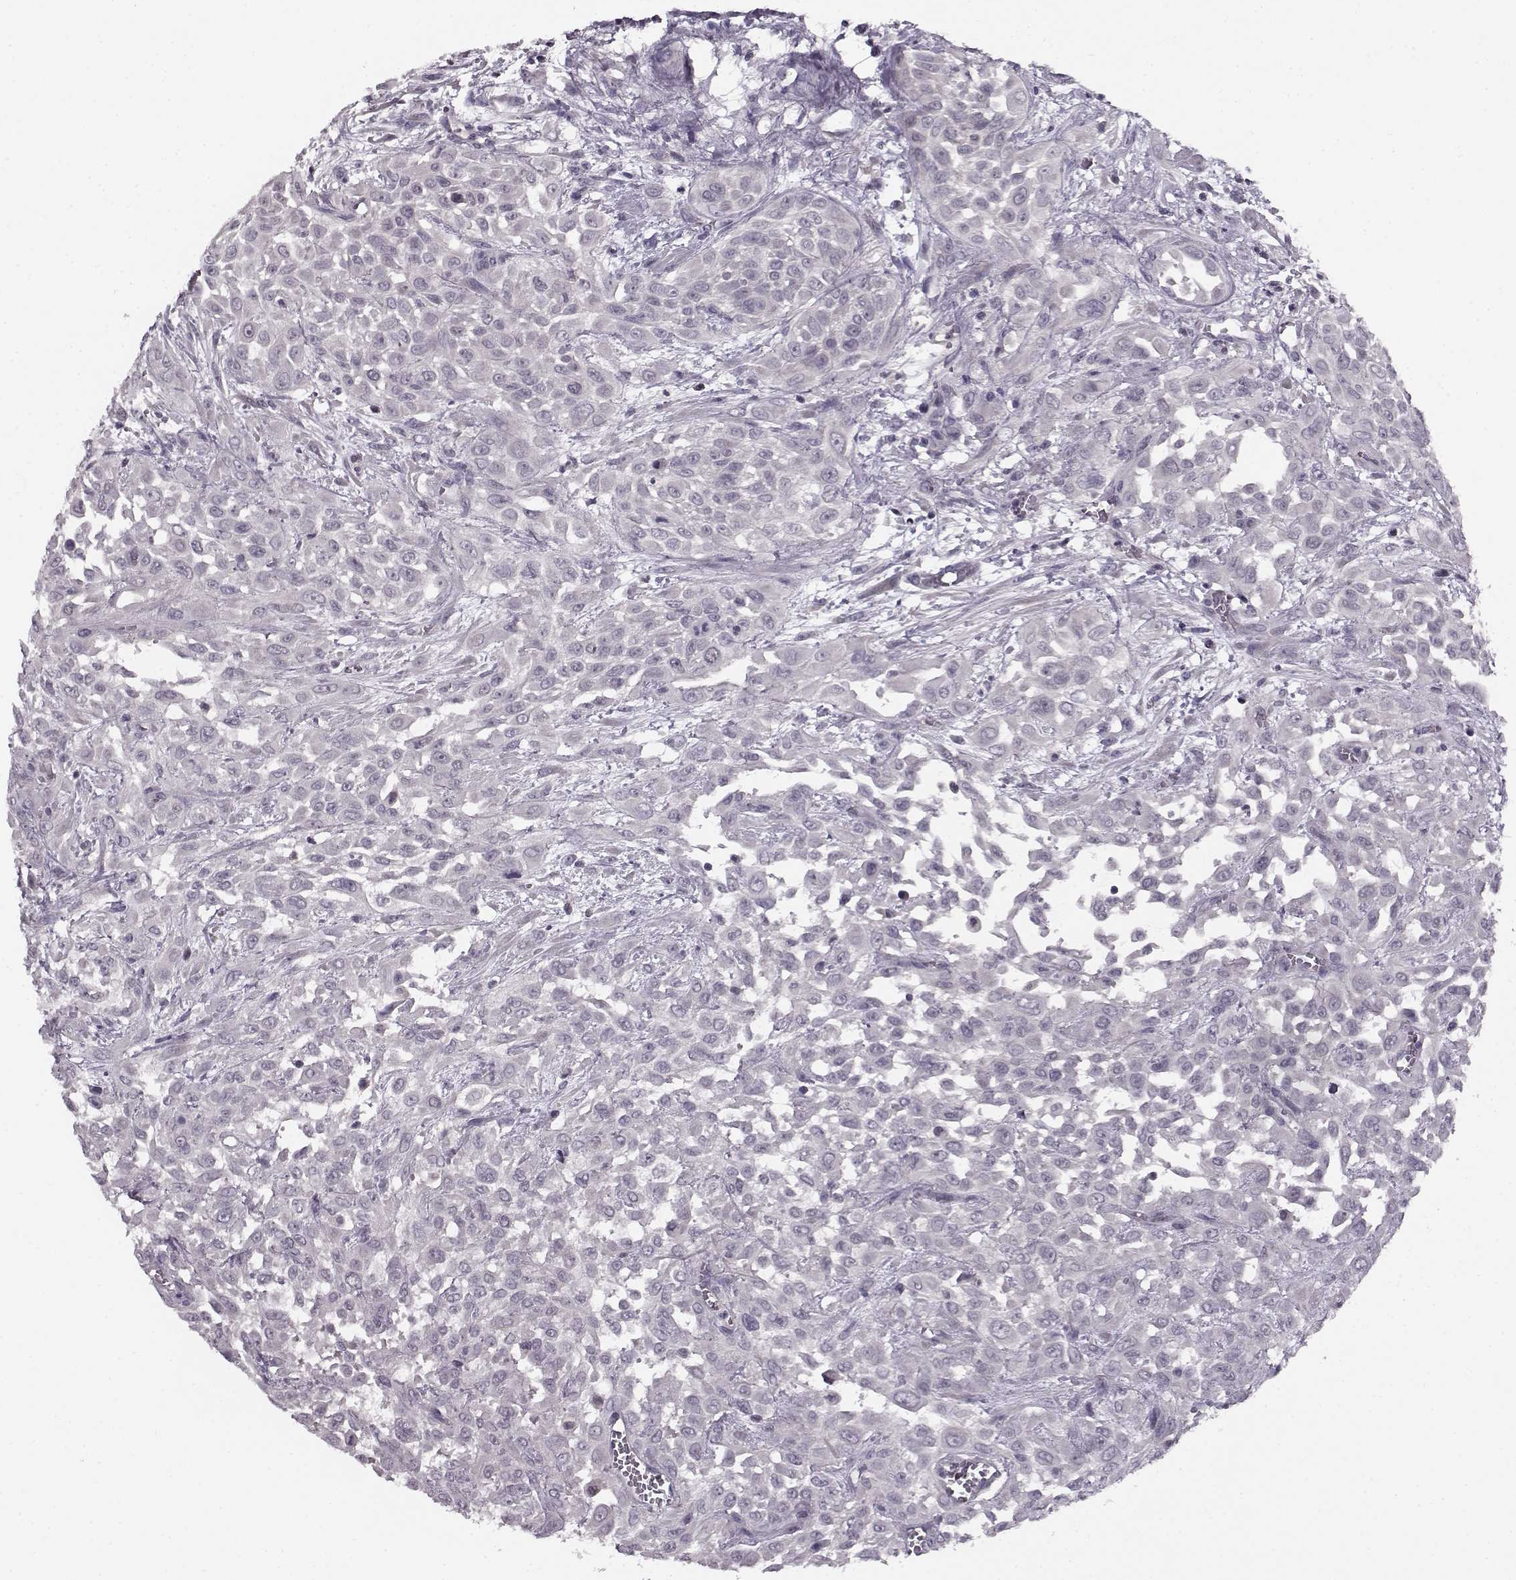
{"staining": {"intensity": "negative", "quantity": "none", "location": "none"}, "tissue": "urothelial cancer", "cell_type": "Tumor cells", "image_type": "cancer", "snomed": [{"axis": "morphology", "description": "Urothelial carcinoma, High grade"}, {"axis": "topography", "description": "Urinary bladder"}], "caption": "Protein analysis of urothelial cancer reveals no significant expression in tumor cells. The staining was performed using DAB (3,3'-diaminobenzidine) to visualize the protein expression in brown, while the nuclei were stained in blue with hematoxylin (Magnification: 20x).", "gene": "RP1L1", "patient": {"sex": "male", "age": 57}}